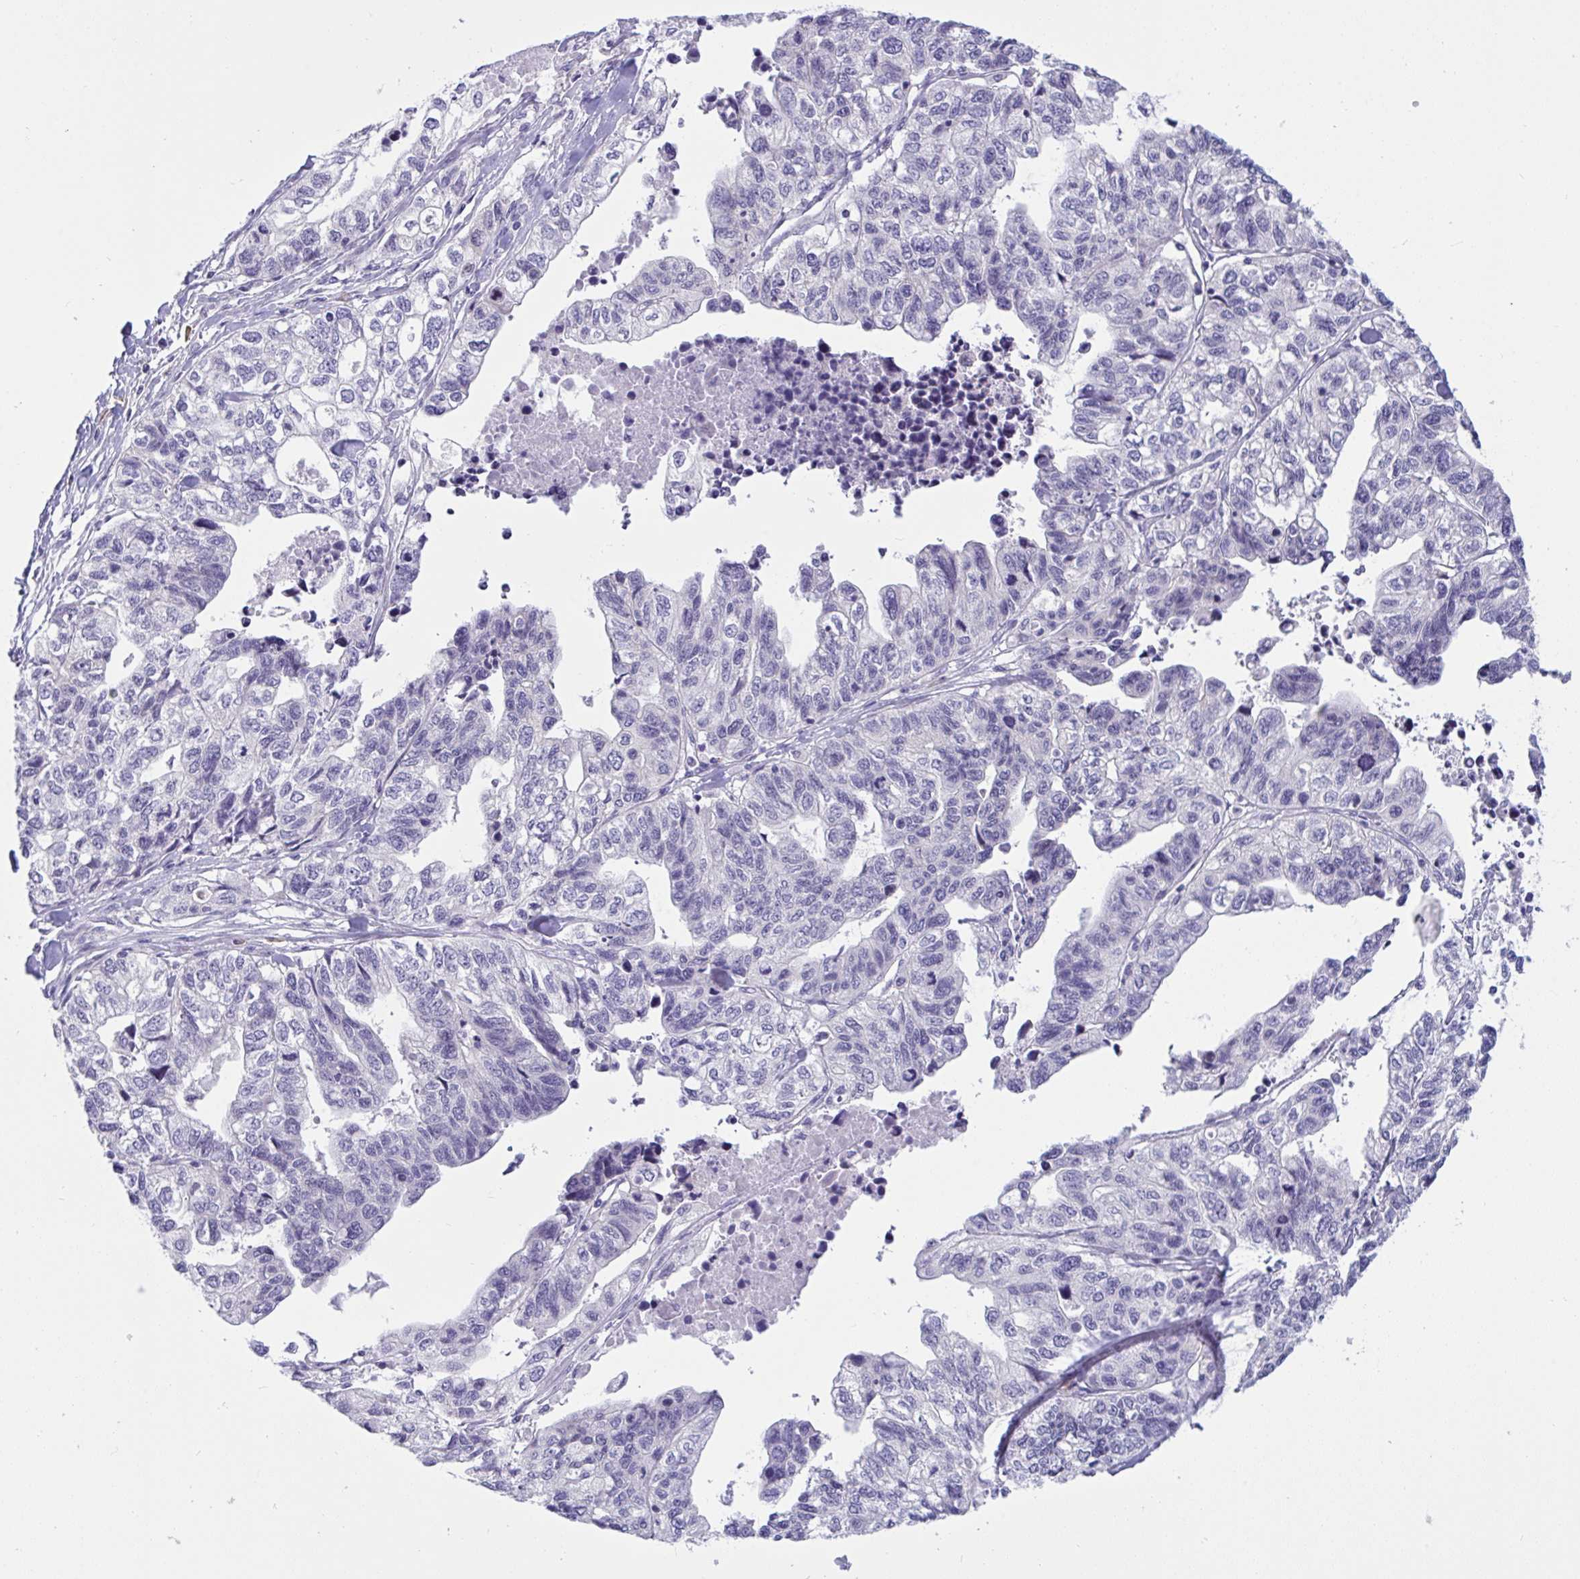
{"staining": {"intensity": "negative", "quantity": "none", "location": "none"}, "tissue": "stomach cancer", "cell_type": "Tumor cells", "image_type": "cancer", "snomed": [{"axis": "morphology", "description": "Adenocarcinoma, NOS"}, {"axis": "topography", "description": "Stomach, upper"}], "caption": "Stomach adenocarcinoma was stained to show a protein in brown. There is no significant staining in tumor cells.", "gene": "TMEM41A", "patient": {"sex": "female", "age": 67}}